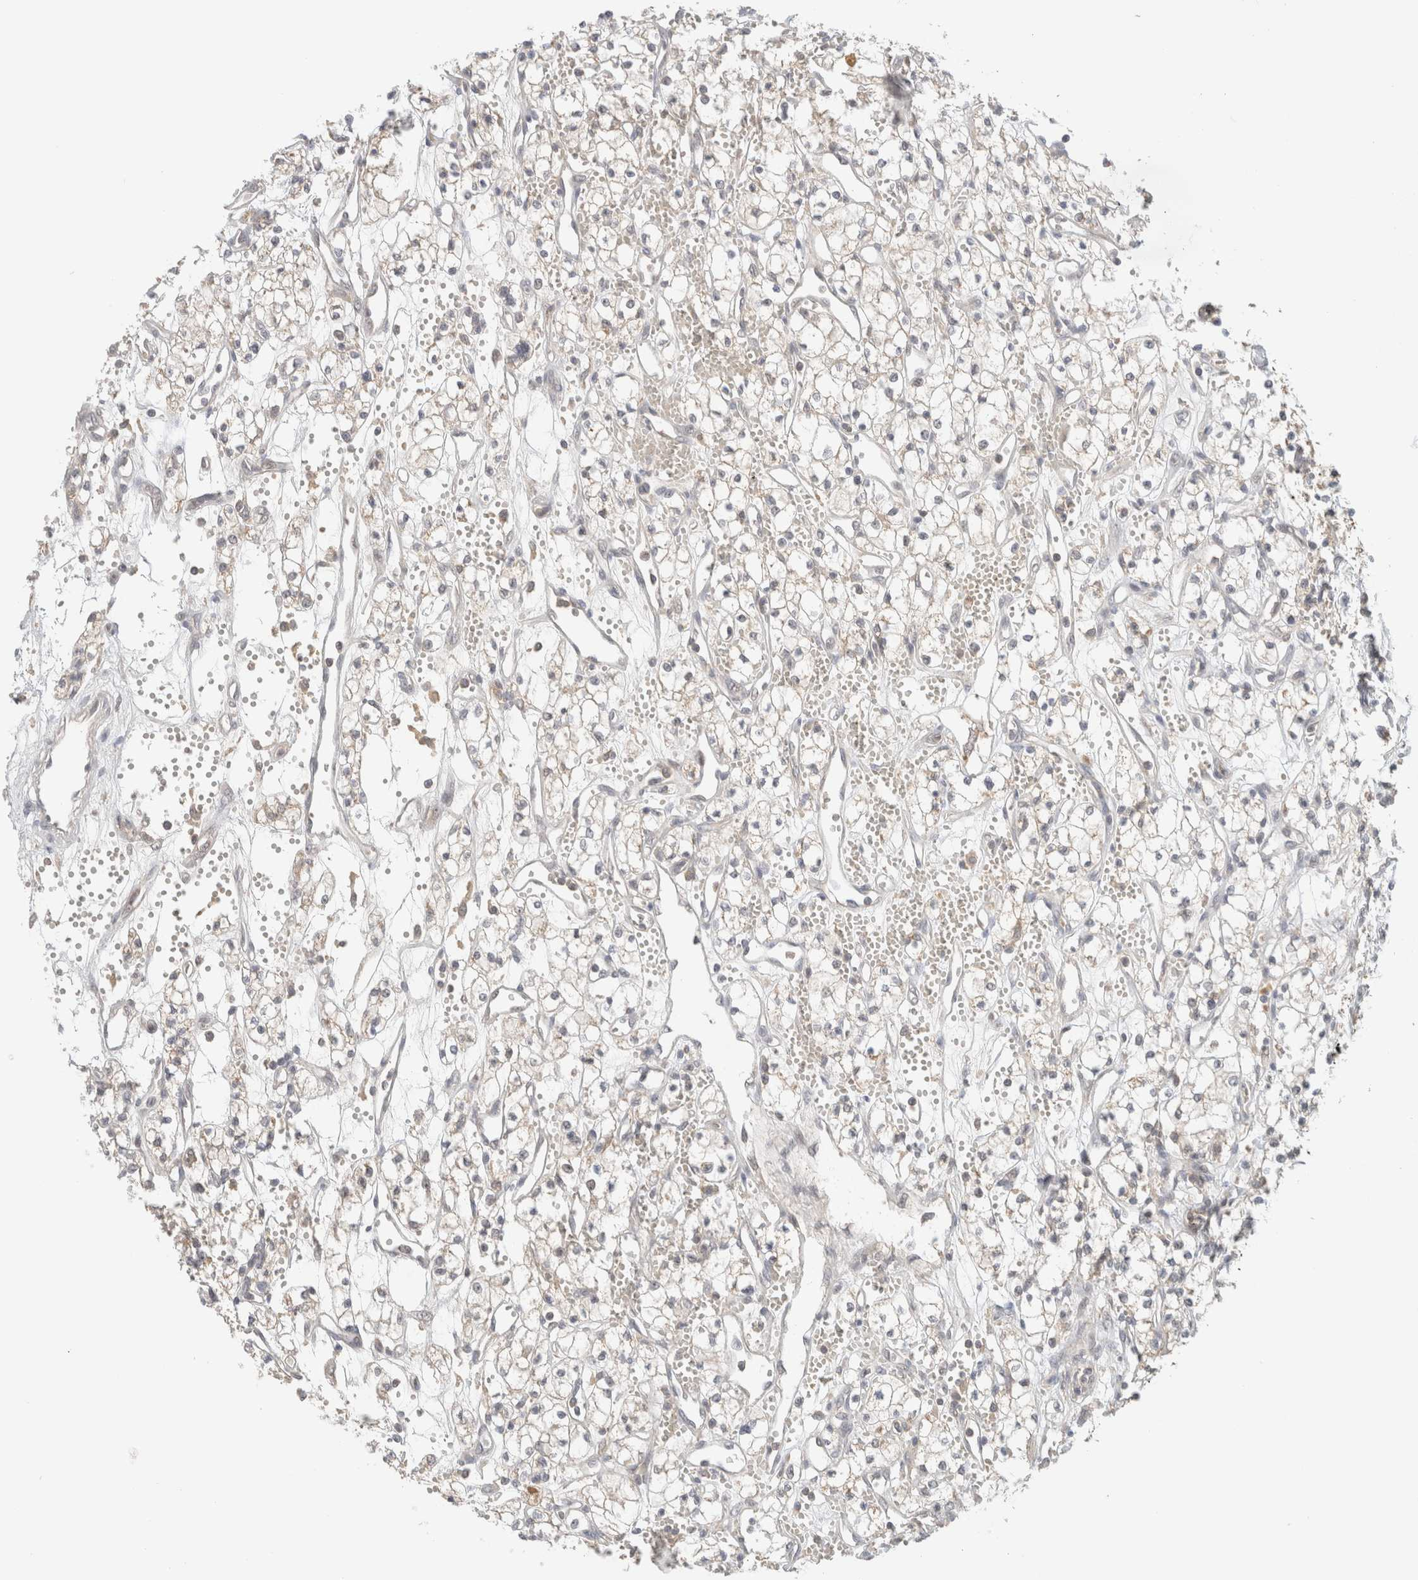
{"staining": {"intensity": "negative", "quantity": "none", "location": "none"}, "tissue": "renal cancer", "cell_type": "Tumor cells", "image_type": "cancer", "snomed": [{"axis": "morphology", "description": "Adenocarcinoma, NOS"}, {"axis": "topography", "description": "Kidney"}], "caption": "Tumor cells are negative for brown protein staining in adenocarcinoma (renal). The staining is performed using DAB (3,3'-diaminobenzidine) brown chromogen with nuclei counter-stained in using hematoxylin.", "gene": "MRM3", "patient": {"sex": "male", "age": 59}}